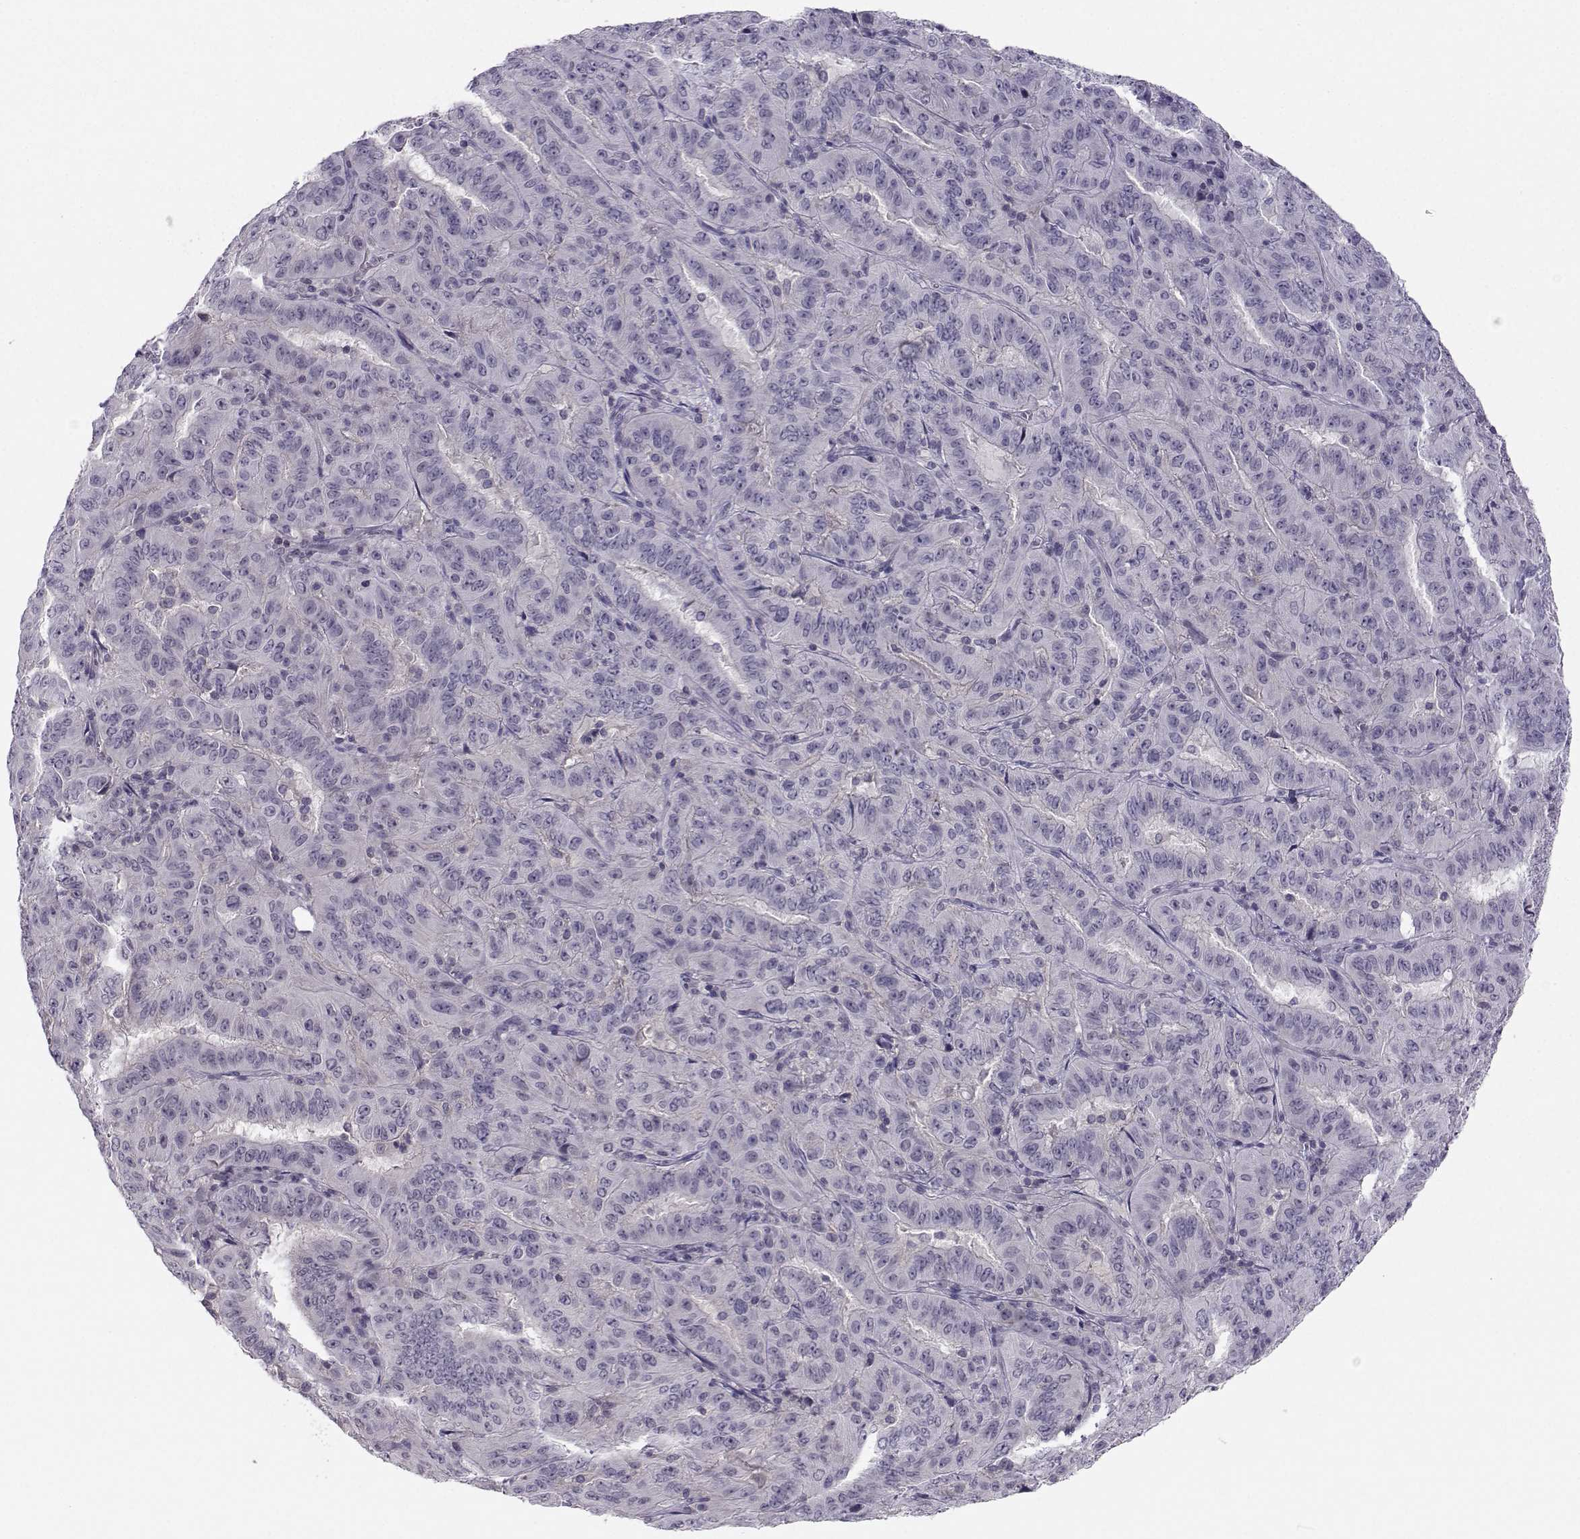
{"staining": {"intensity": "negative", "quantity": "none", "location": "none"}, "tissue": "pancreatic cancer", "cell_type": "Tumor cells", "image_type": "cancer", "snomed": [{"axis": "morphology", "description": "Adenocarcinoma, NOS"}, {"axis": "topography", "description": "Pancreas"}], "caption": "This micrograph is of pancreatic cancer stained with immunohistochemistry to label a protein in brown with the nuclei are counter-stained blue. There is no staining in tumor cells.", "gene": "MROH7", "patient": {"sex": "male", "age": 63}}